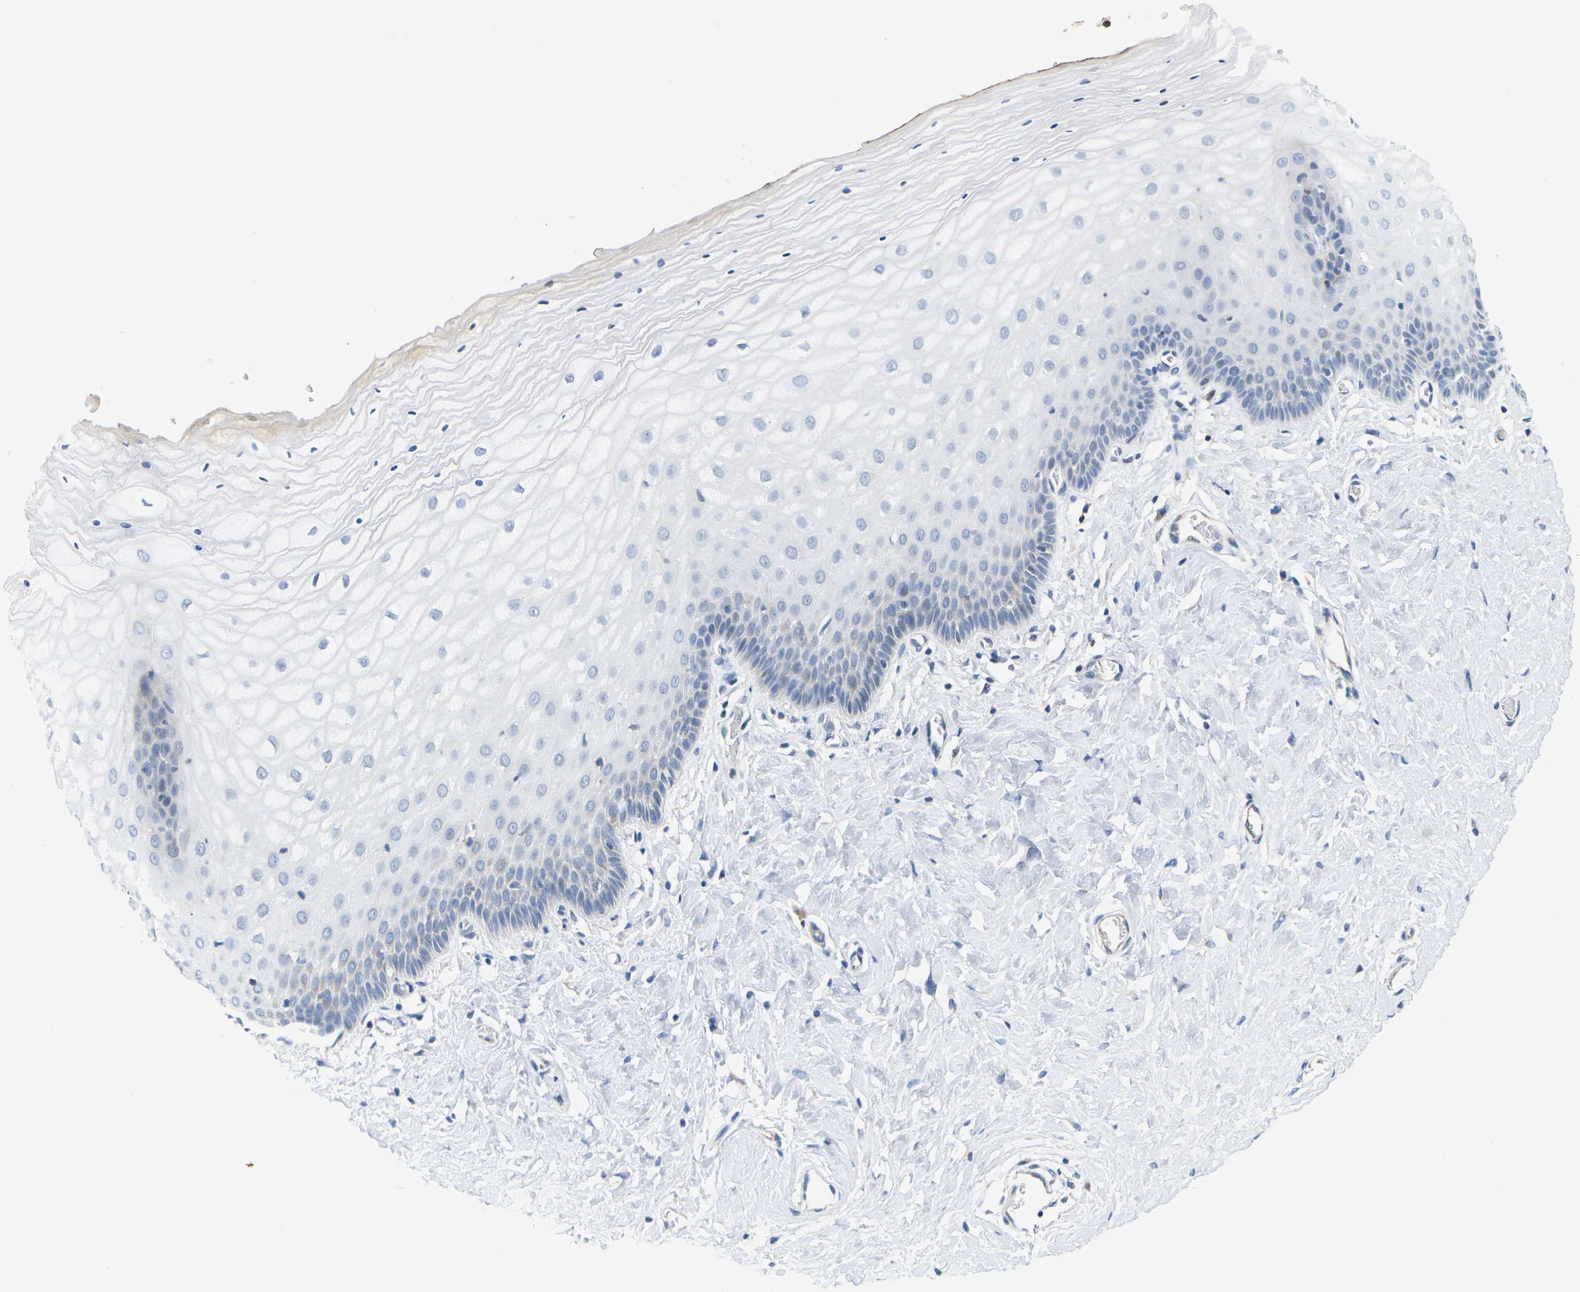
{"staining": {"intensity": "negative", "quantity": "none", "location": "none"}, "tissue": "cervix", "cell_type": "Glandular cells", "image_type": "normal", "snomed": [{"axis": "morphology", "description": "Normal tissue, NOS"}, {"axis": "topography", "description": "Cervix"}], "caption": "Photomicrograph shows no significant protein staining in glandular cells of normal cervix.", "gene": "OTOF", "patient": {"sex": "female", "age": 55}}